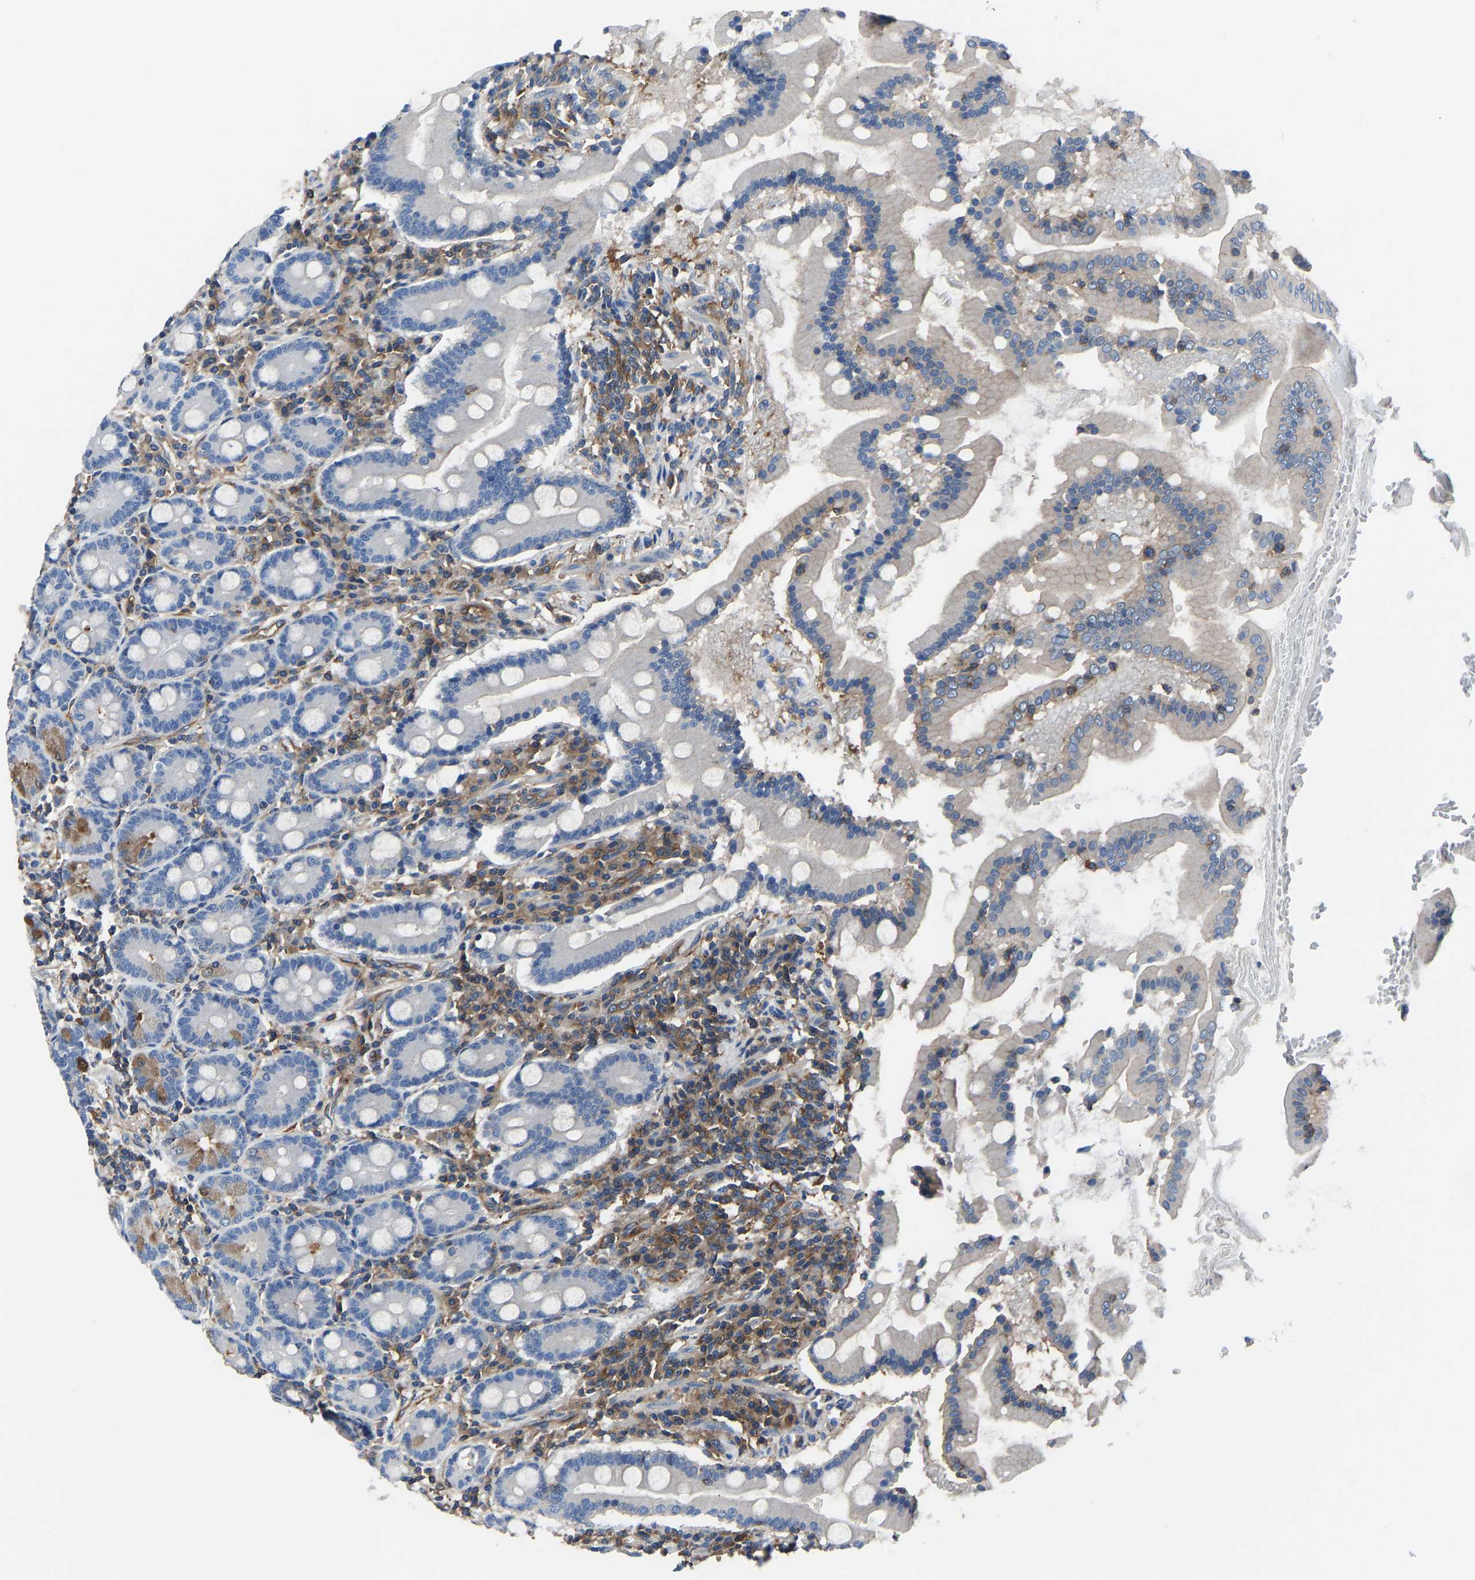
{"staining": {"intensity": "moderate", "quantity": "25%-75%", "location": "cytoplasmic/membranous"}, "tissue": "duodenum", "cell_type": "Glandular cells", "image_type": "normal", "snomed": [{"axis": "morphology", "description": "Normal tissue, NOS"}, {"axis": "topography", "description": "Duodenum"}], "caption": "Immunohistochemical staining of normal duodenum exhibits 25%-75% levels of moderate cytoplasmic/membranous protein expression in approximately 25%-75% of glandular cells. (DAB IHC with brightfield microscopy, high magnification).", "gene": "PRKAR1A", "patient": {"sex": "male", "age": 50}}